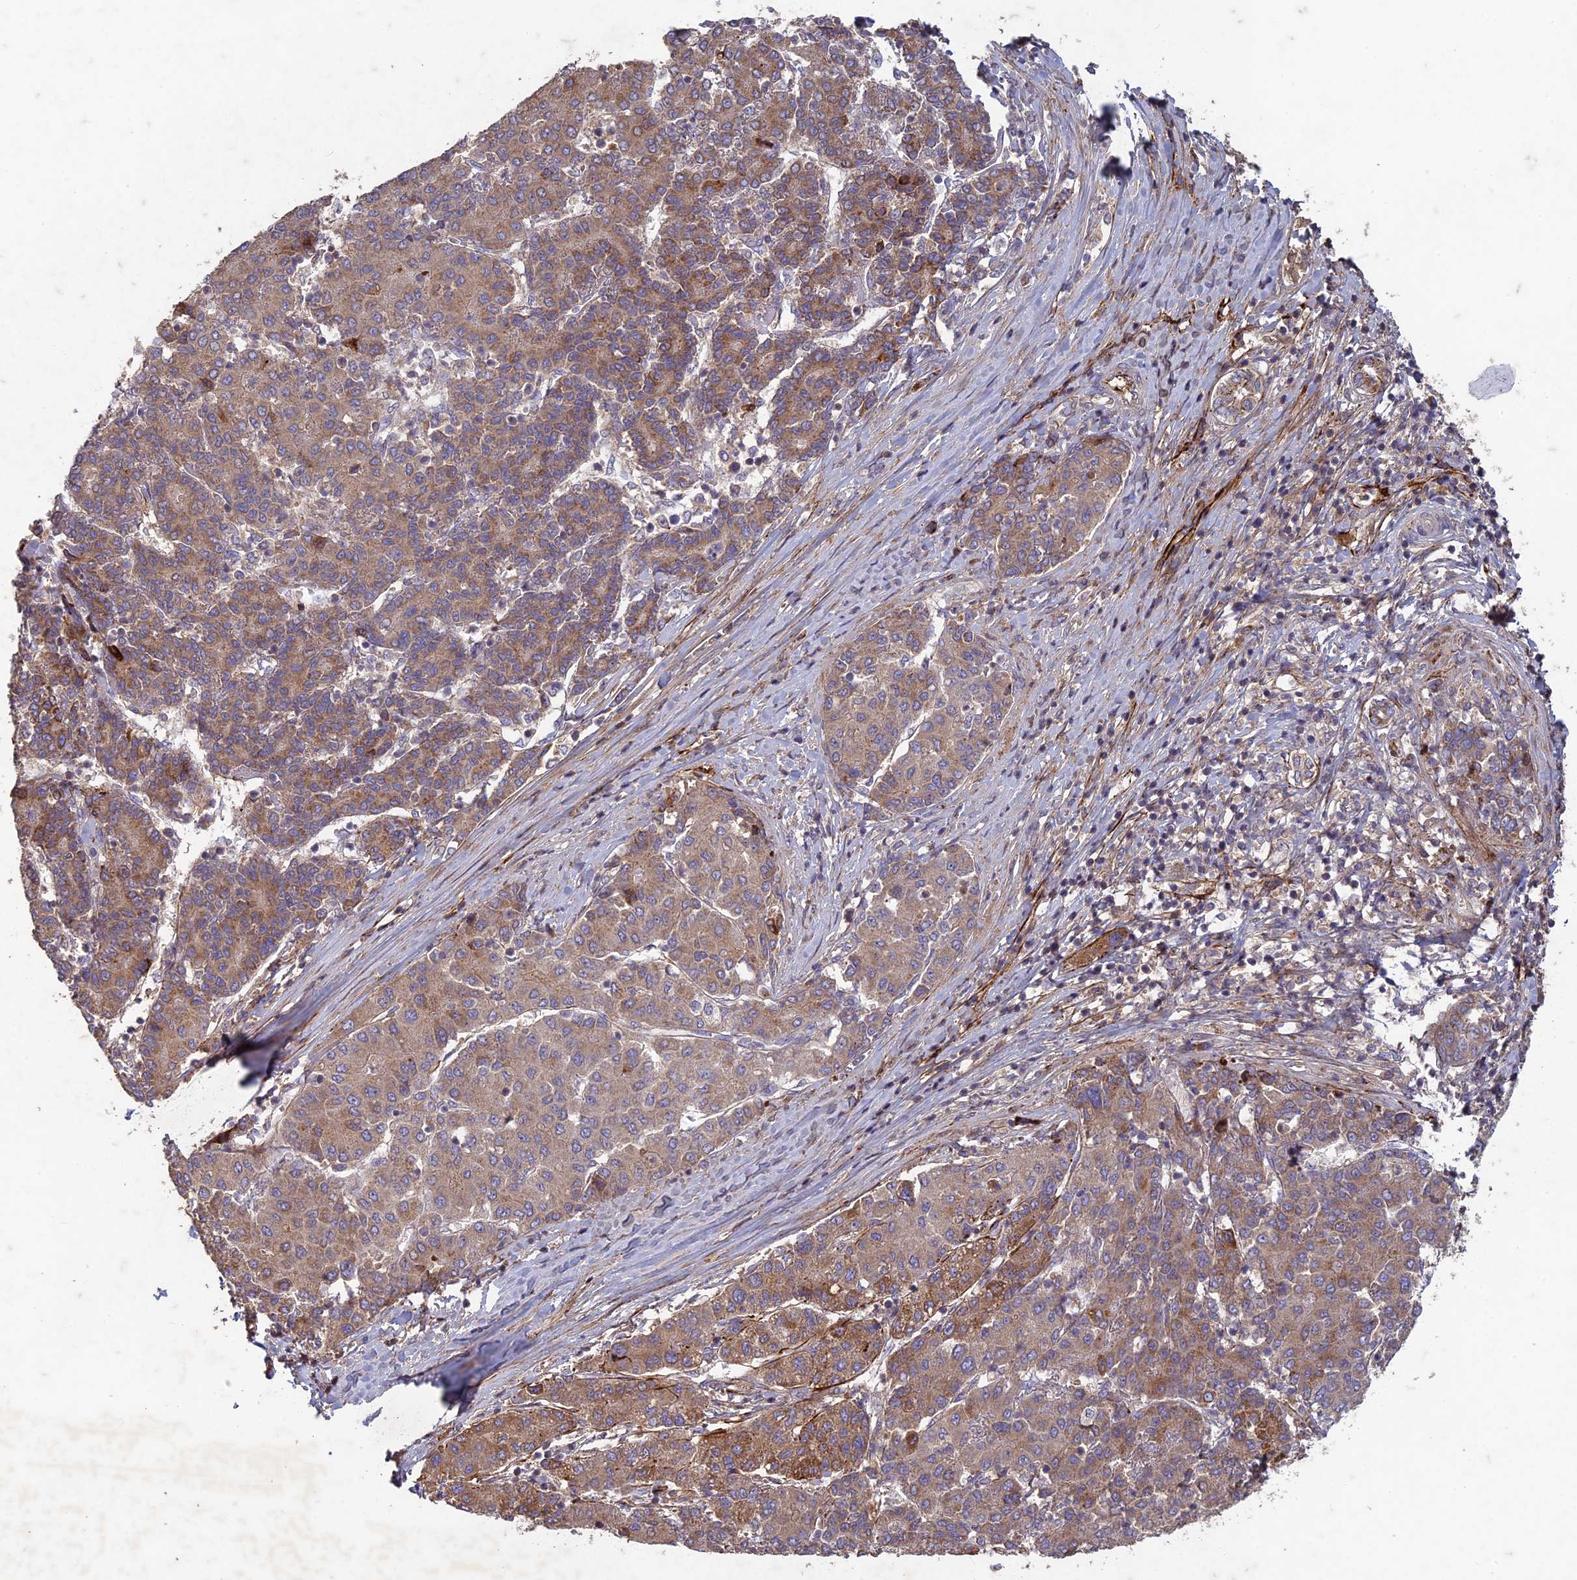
{"staining": {"intensity": "moderate", "quantity": ">75%", "location": "cytoplasmic/membranous"}, "tissue": "liver cancer", "cell_type": "Tumor cells", "image_type": "cancer", "snomed": [{"axis": "morphology", "description": "Carcinoma, Hepatocellular, NOS"}, {"axis": "topography", "description": "Liver"}], "caption": "The micrograph shows a brown stain indicating the presence of a protein in the cytoplasmic/membranous of tumor cells in liver hepatocellular carcinoma.", "gene": "TCF25", "patient": {"sex": "male", "age": 65}}